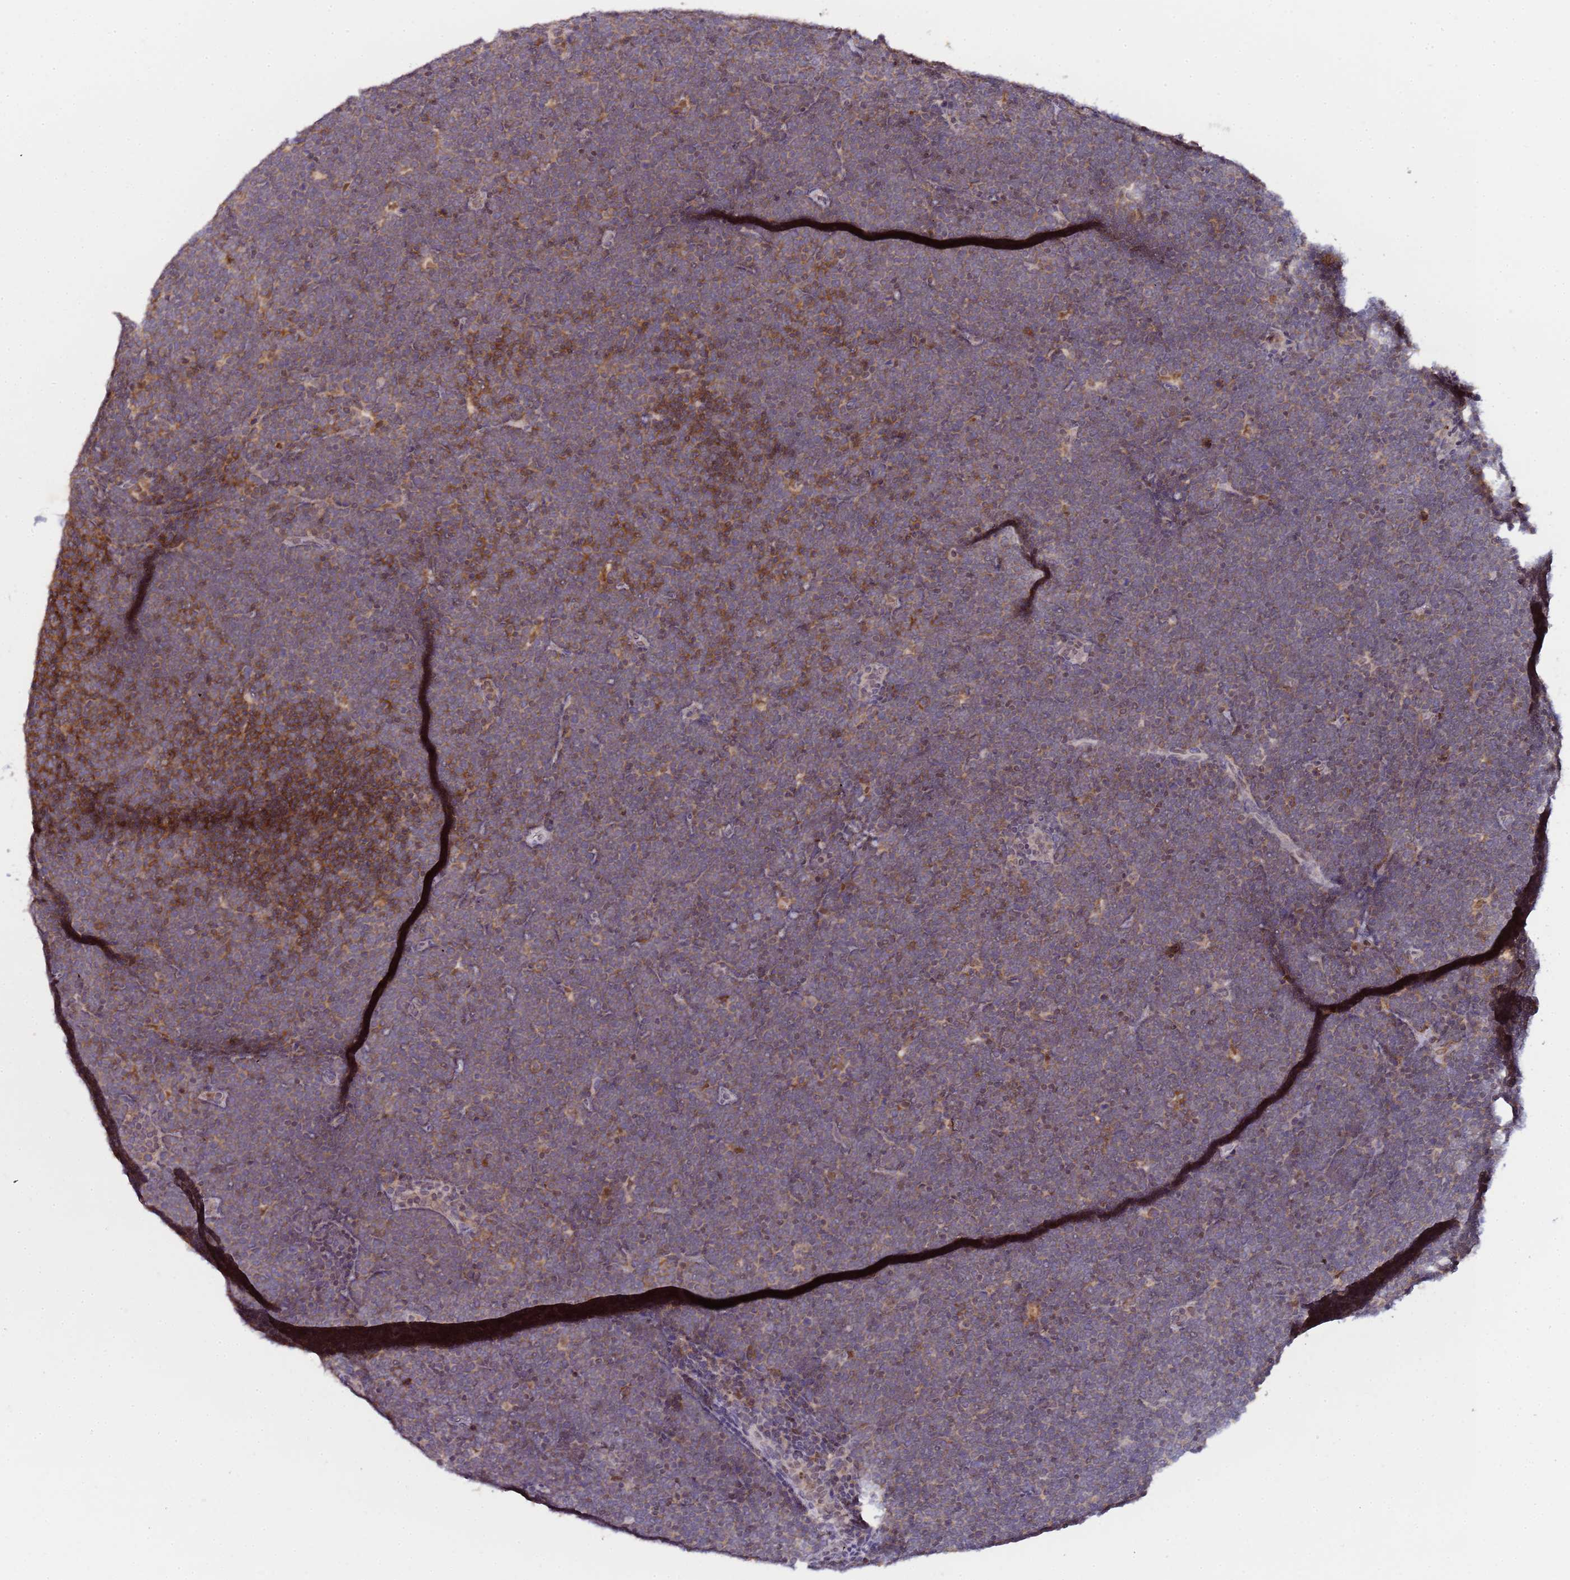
{"staining": {"intensity": "weak", "quantity": "25%-75%", "location": "cytoplasmic/membranous"}, "tissue": "lymphoma", "cell_type": "Tumor cells", "image_type": "cancer", "snomed": [{"axis": "morphology", "description": "Malignant lymphoma, non-Hodgkin's type, High grade"}, {"axis": "topography", "description": "Lymph node"}], "caption": "High-magnification brightfield microscopy of lymphoma stained with DAB (brown) and counterstained with hematoxylin (blue). tumor cells exhibit weak cytoplasmic/membranous positivity is identified in about25%-75% of cells. Using DAB (3,3'-diaminobenzidine) (brown) and hematoxylin (blue) stains, captured at high magnification using brightfield microscopy.", "gene": "CD53", "patient": {"sex": "male", "age": 13}}